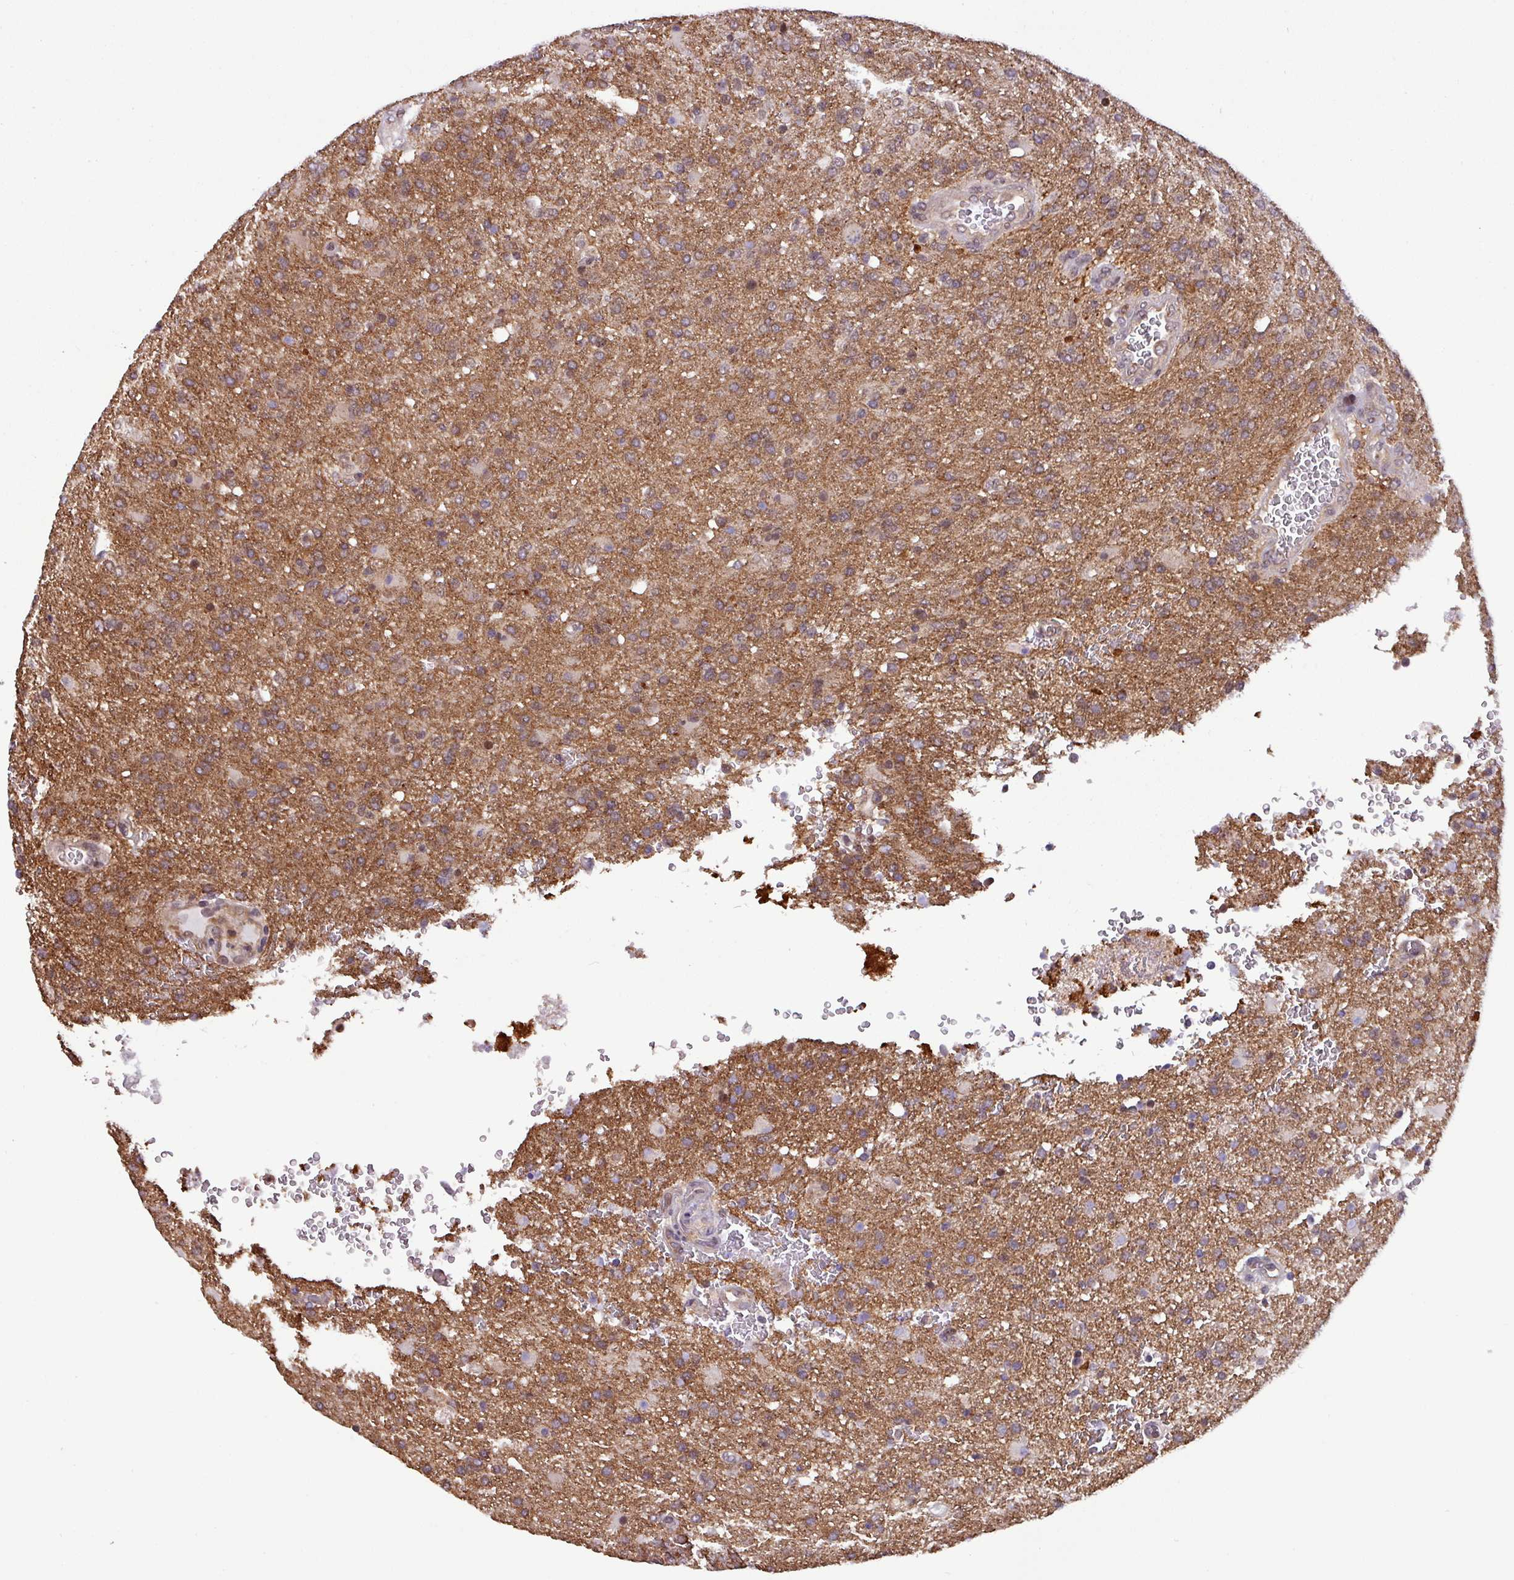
{"staining": {"intensity": "weak", "quantity": "25%-75%", "location": "cytoplasmic/membranous"}, "tissue": "glioma", "cell_type": "Tumor cells", "image_type": "cancer", "snomed": [{"axis": "morphology", "description": "Glioma, malignant, High grade"}, {"axis": "topography", "description": "Brain"}], "caption": "High-power microscopy captured an immunohistochemistry (IHC) micrograph of glioma, revealing weak cytoplasmic/membranous positivity in about 25%-75% of tumor cells. The staining was performed using DAB, with brown indicating positive protein expression. Nuclei are stained blue with hematoxylin.", "gene": "NPFFR1", "patient": {"sex": "female", "age": 74}}